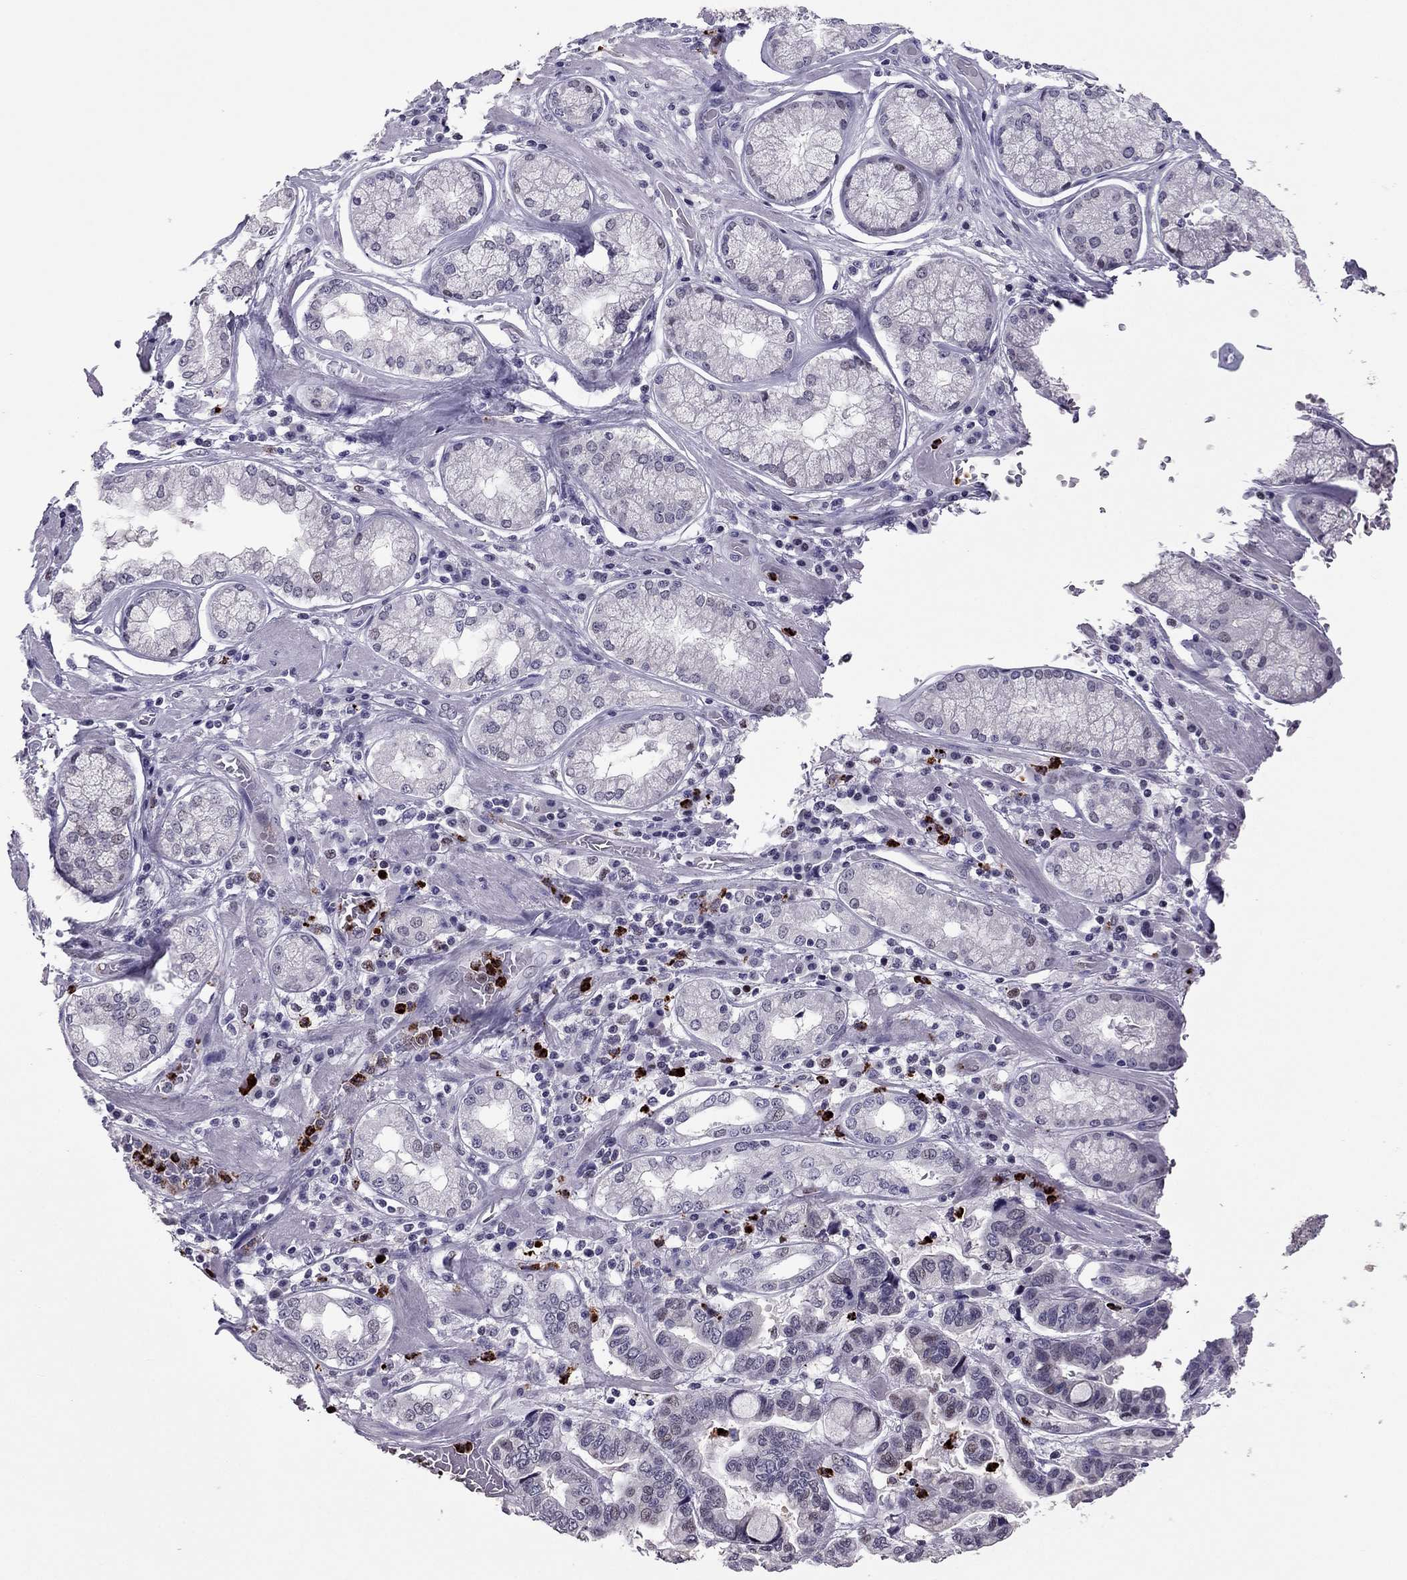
{"staining": {"intensity": "negative", "quantity": "none", "location": "none"}, "tissue": "stomach cancer", "cell_type": "Tumor cells", "image_type": "cancer", "snomed": [{"axis": "morphology", "description": "Adenocarcinoma, NOS"}, {"axis": "topography", "description": "Stomach, lower"}], "caption": "The IHC image has no significant expression in tumor cells of stomach cancer (adenocarcinoma) tissue.", "gene": "CCL27", "patient": {"sex": "female", "age": 76}}